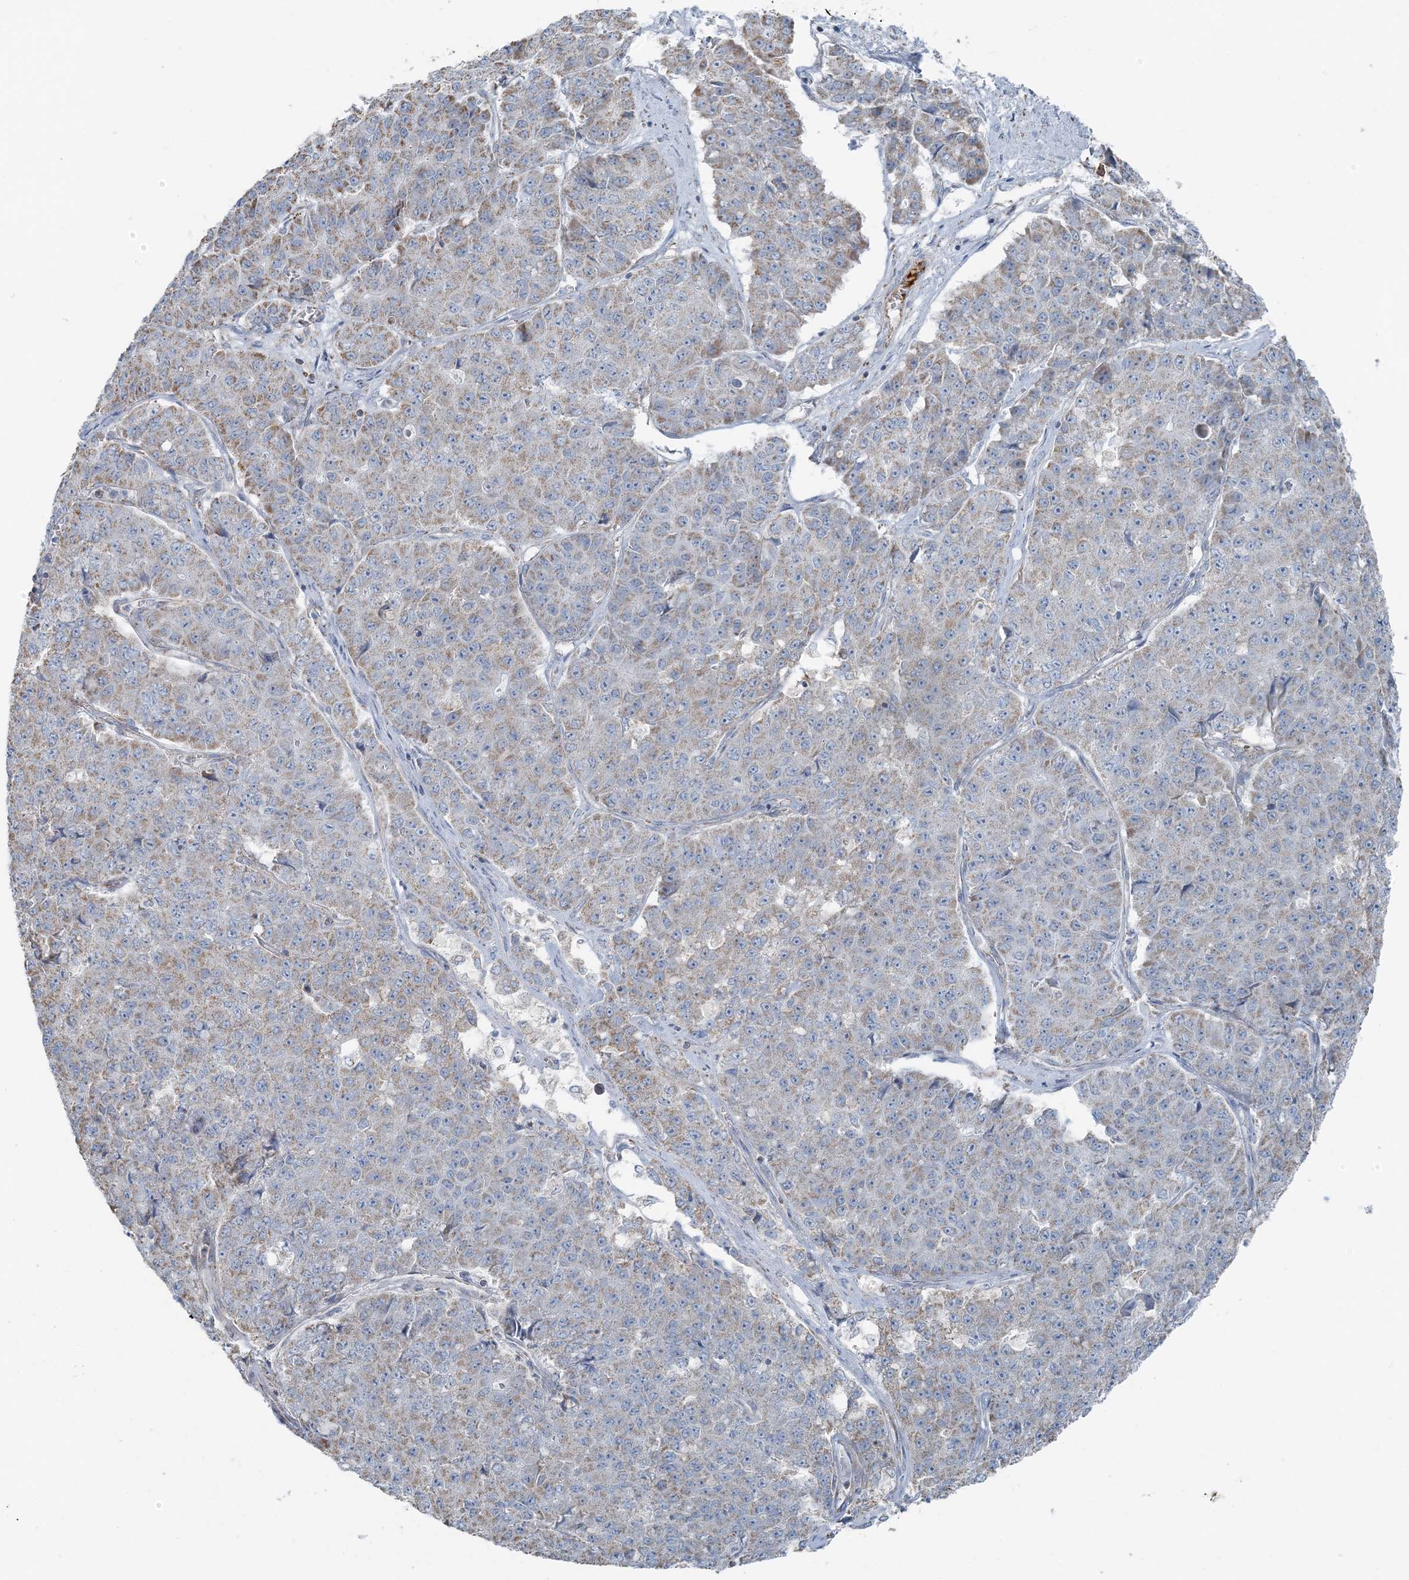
{"staining": {"intensity": "weak", "quantity": "25%-75%", "location": "cytoplasmic/membranous"}, "tissue": "pancreatic cancer", "cell_type": "Tumor cells", "image_type": "cancer", "snomed": [{"axis": "morphology", "description": "Adenocarcinoma, NOS"}, {"axis": "topography", "description": "Pancreas"}], "caption": "This is an image of immunohistochemistry staining of pancreatic adenocarcinoma, which shows weak expression in the cytoplasmic/membranous of tumor cells.", "gene": "SLC22A16", "patient": {"sex": "male", "age": 50}}